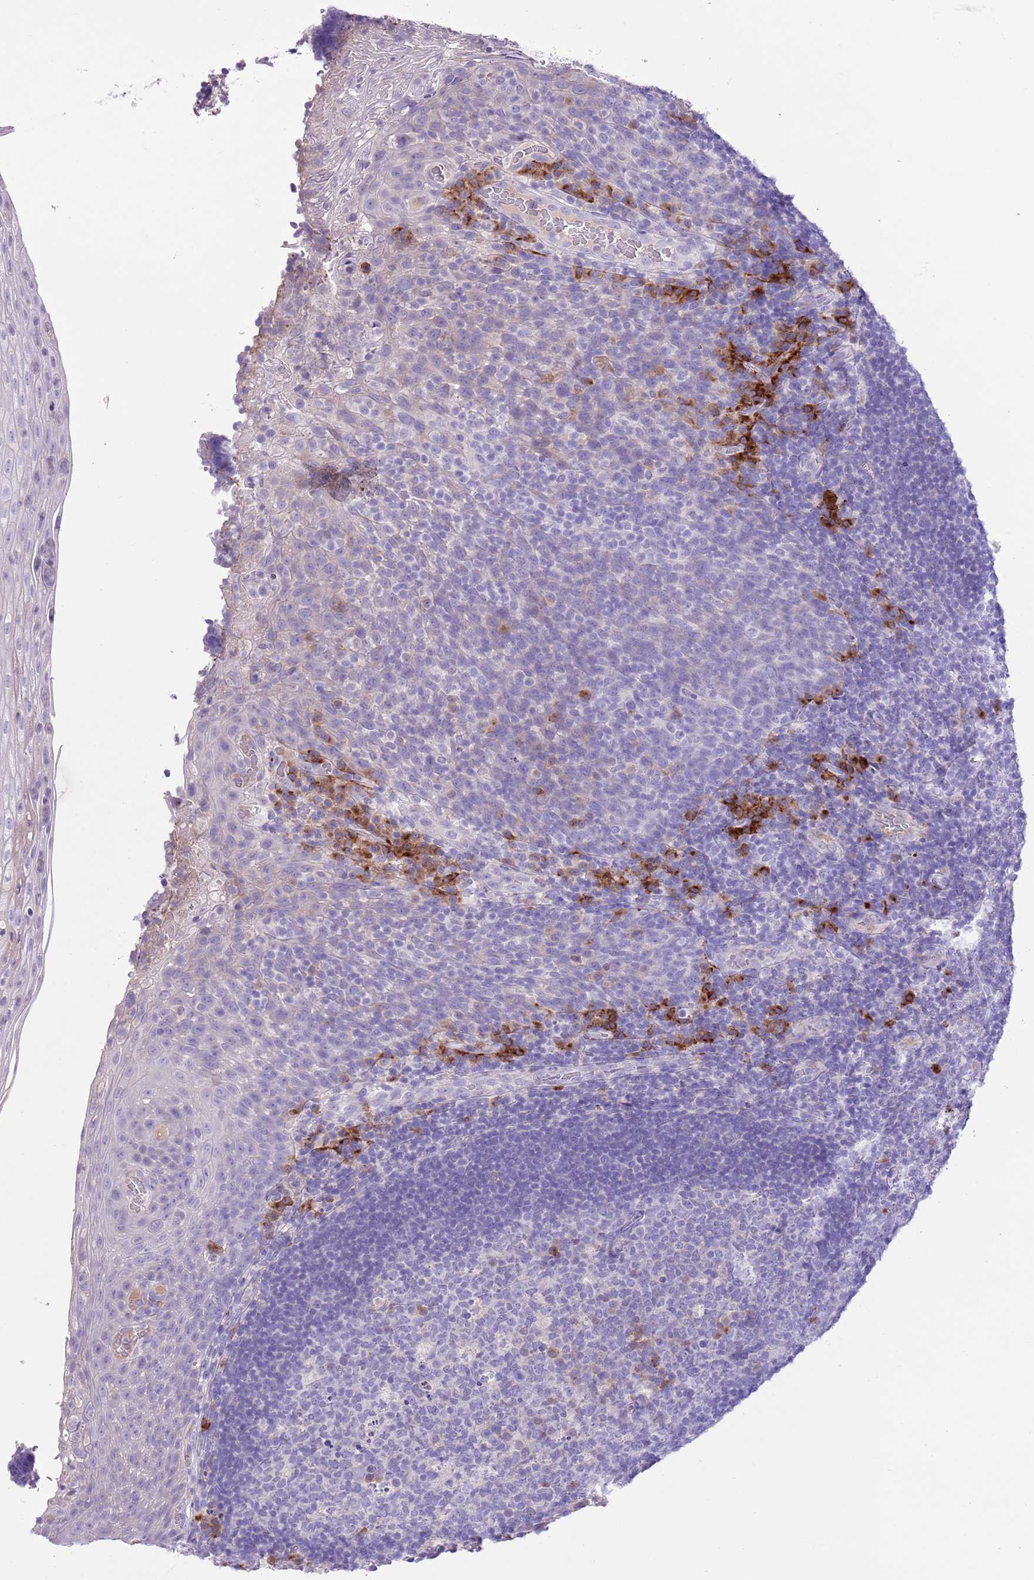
{"staining": {"intensity": "negative", "quantity": "none", "location": "none"}, "tissue": "tonsil", "cell_type": "Germinal center cells", "image_type": "normal", "snomed": [{"axis": "morphology", "description": "Normal tissue, NOS"}, {"axis": "topography", "description": "Tonsil"}], "caption": "Germinal center cells show no significant expression in normal tonsil. (DAB immunohistochemistry, high magnification).", "gene": "CLEC2A", "patient": {"sex": "male", "age": 17}}